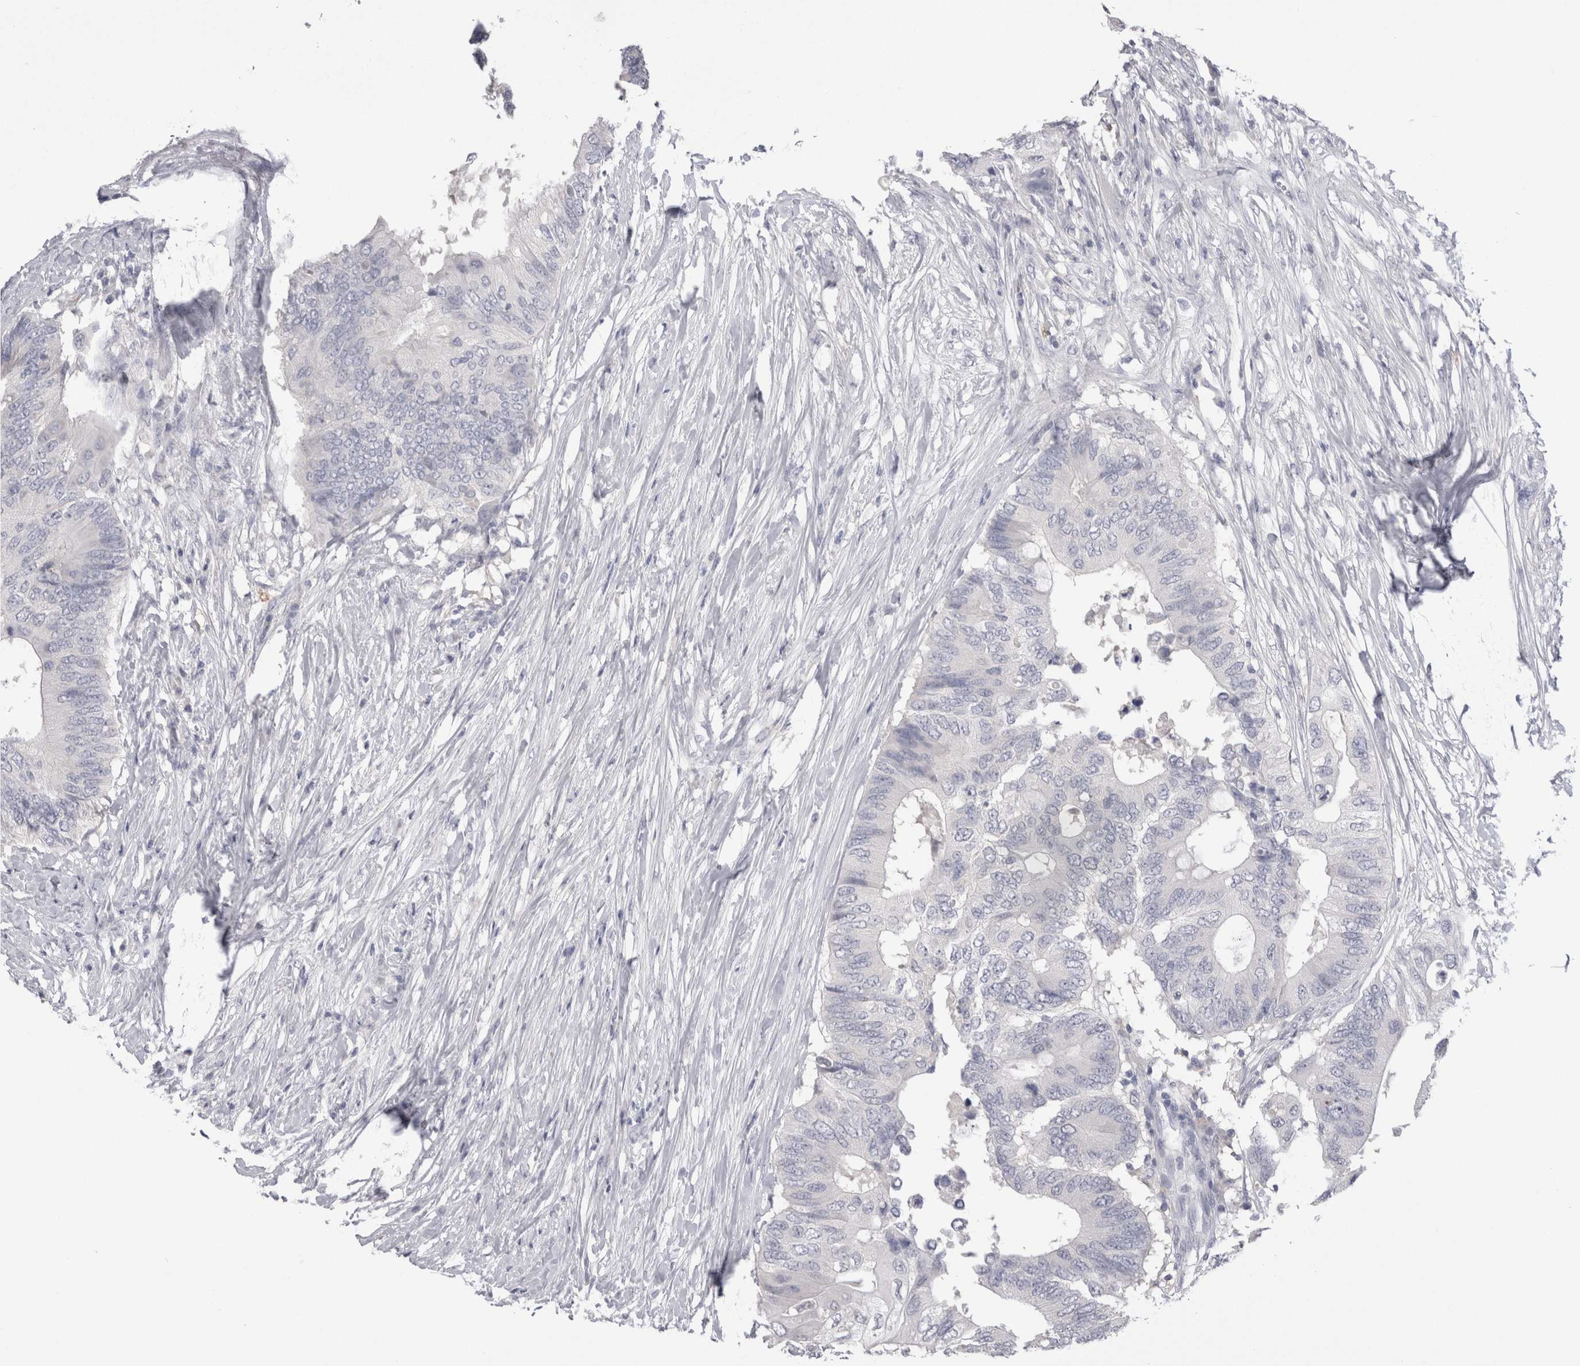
{"staining": {"intensity": "negative", "quantity": "none", "location": "none"}, "tissue": "colorectal cancer", "cell_type": "Tumor cells", "image_type": "cancer", "snomed": [{"axis": "morphology", "description": "Adenocarcinoma, NOS"}, {"axis": "topography", "description": "Colon"}], "caption": "A high-resolution photomicrograph shows immunohistochemistry (IHC) staining of colorectal cancer, which demonstrates no significant positivity in tumor cells.", "gene": "SUCNR1", "patient": {"sex": "male", "age": 71}}